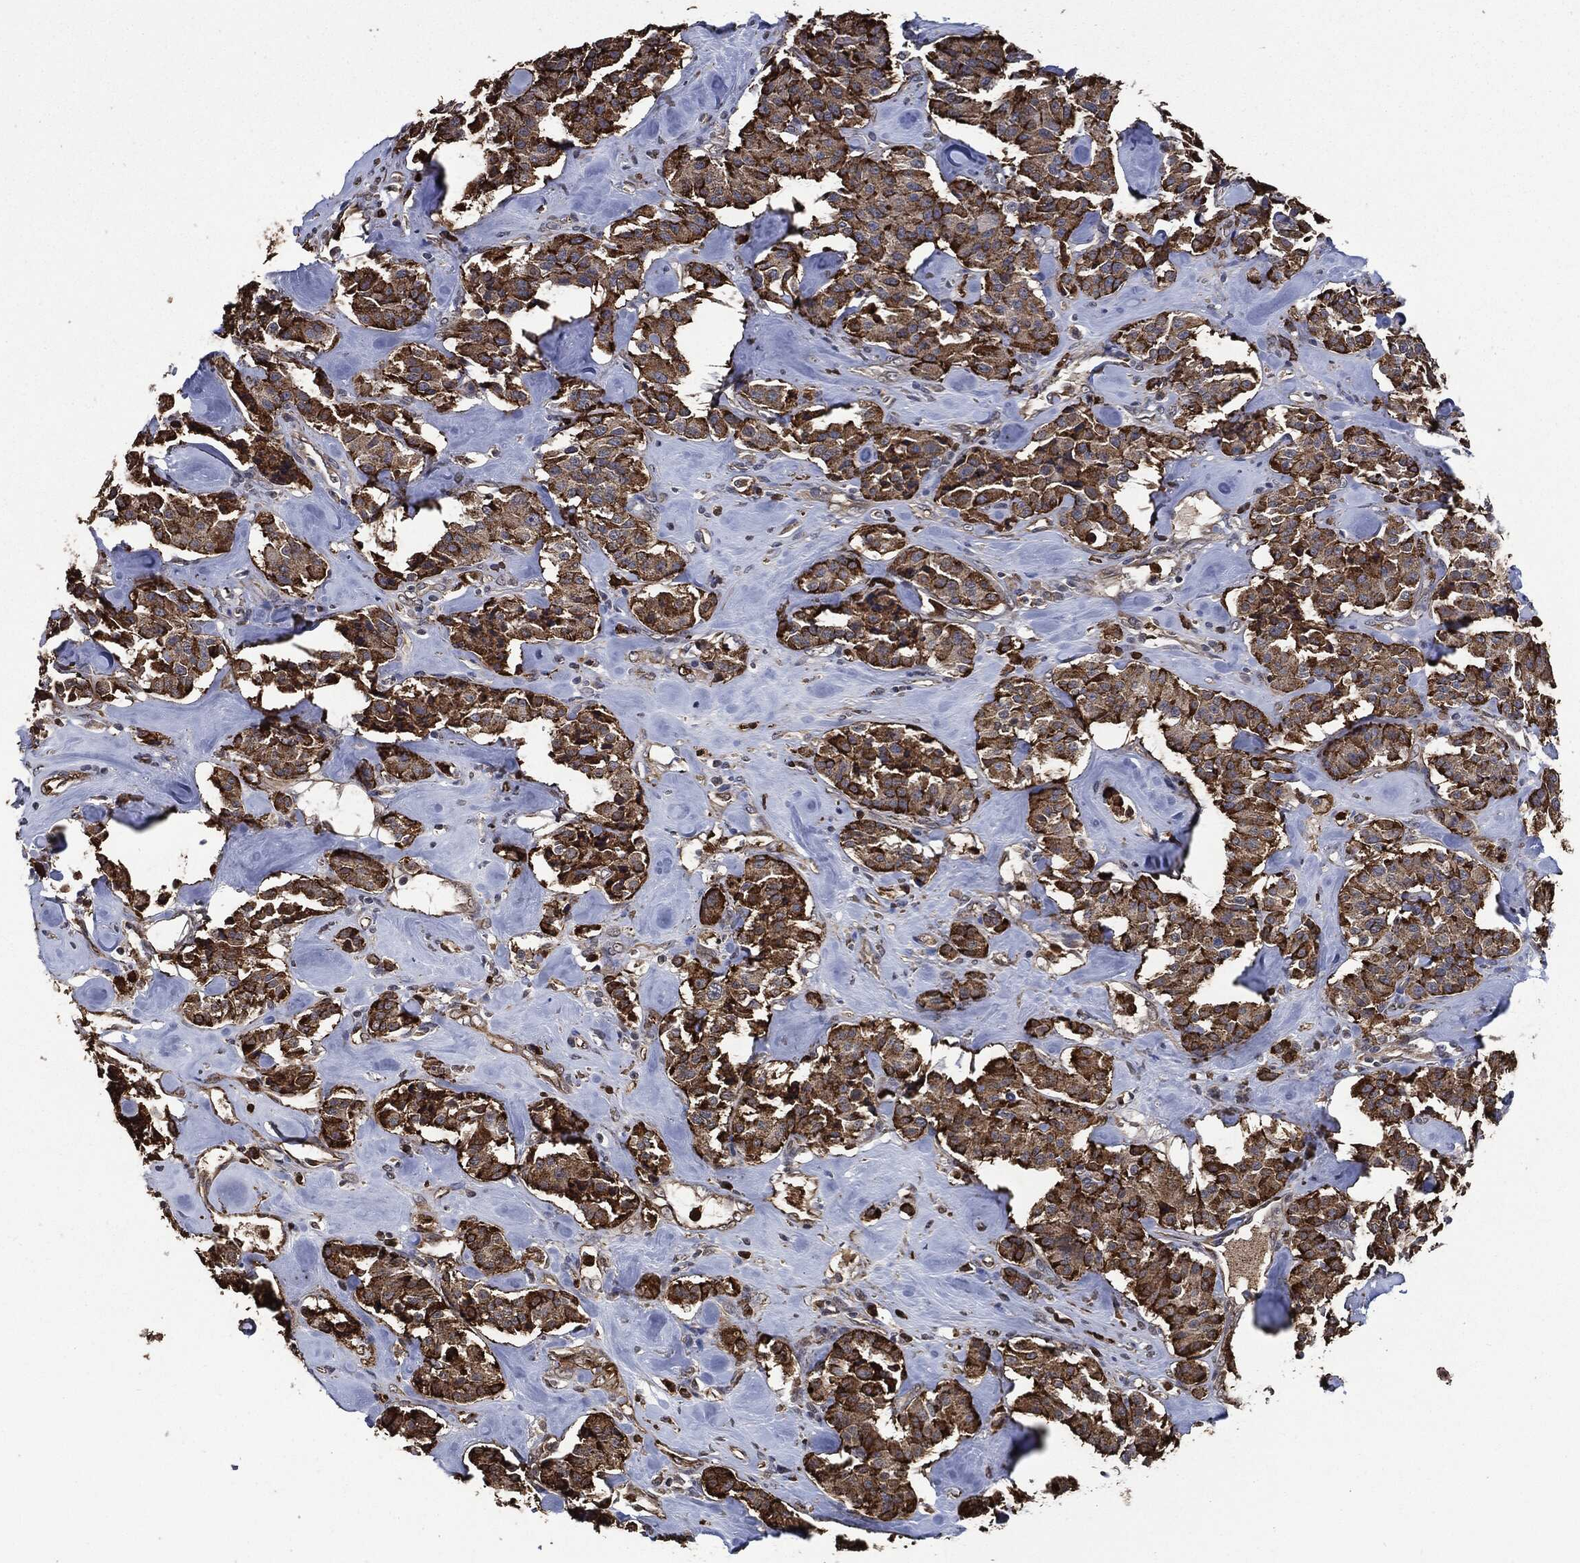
{"staining": {"intensity": "strong", "quantity": ">75%", "location": "cytoplasmic/membranous"}, "tissue": "carcinoid", "cell_type": "Tumor cells", "image_type": "cancer", "snomed": [{"axis": "morphology", "description": "Carcinoid, malignant, NOS"}, {"axis": "topography", "description": "Pancreas"}], "caption": "Malignant carcinoid stained with DAB IHC reveals high levels of strong cytoplasmic/membranous staining in about >75% of tumor cells.", "gene": "S100A9", "patient": {"sex": "male", "age": 41}}